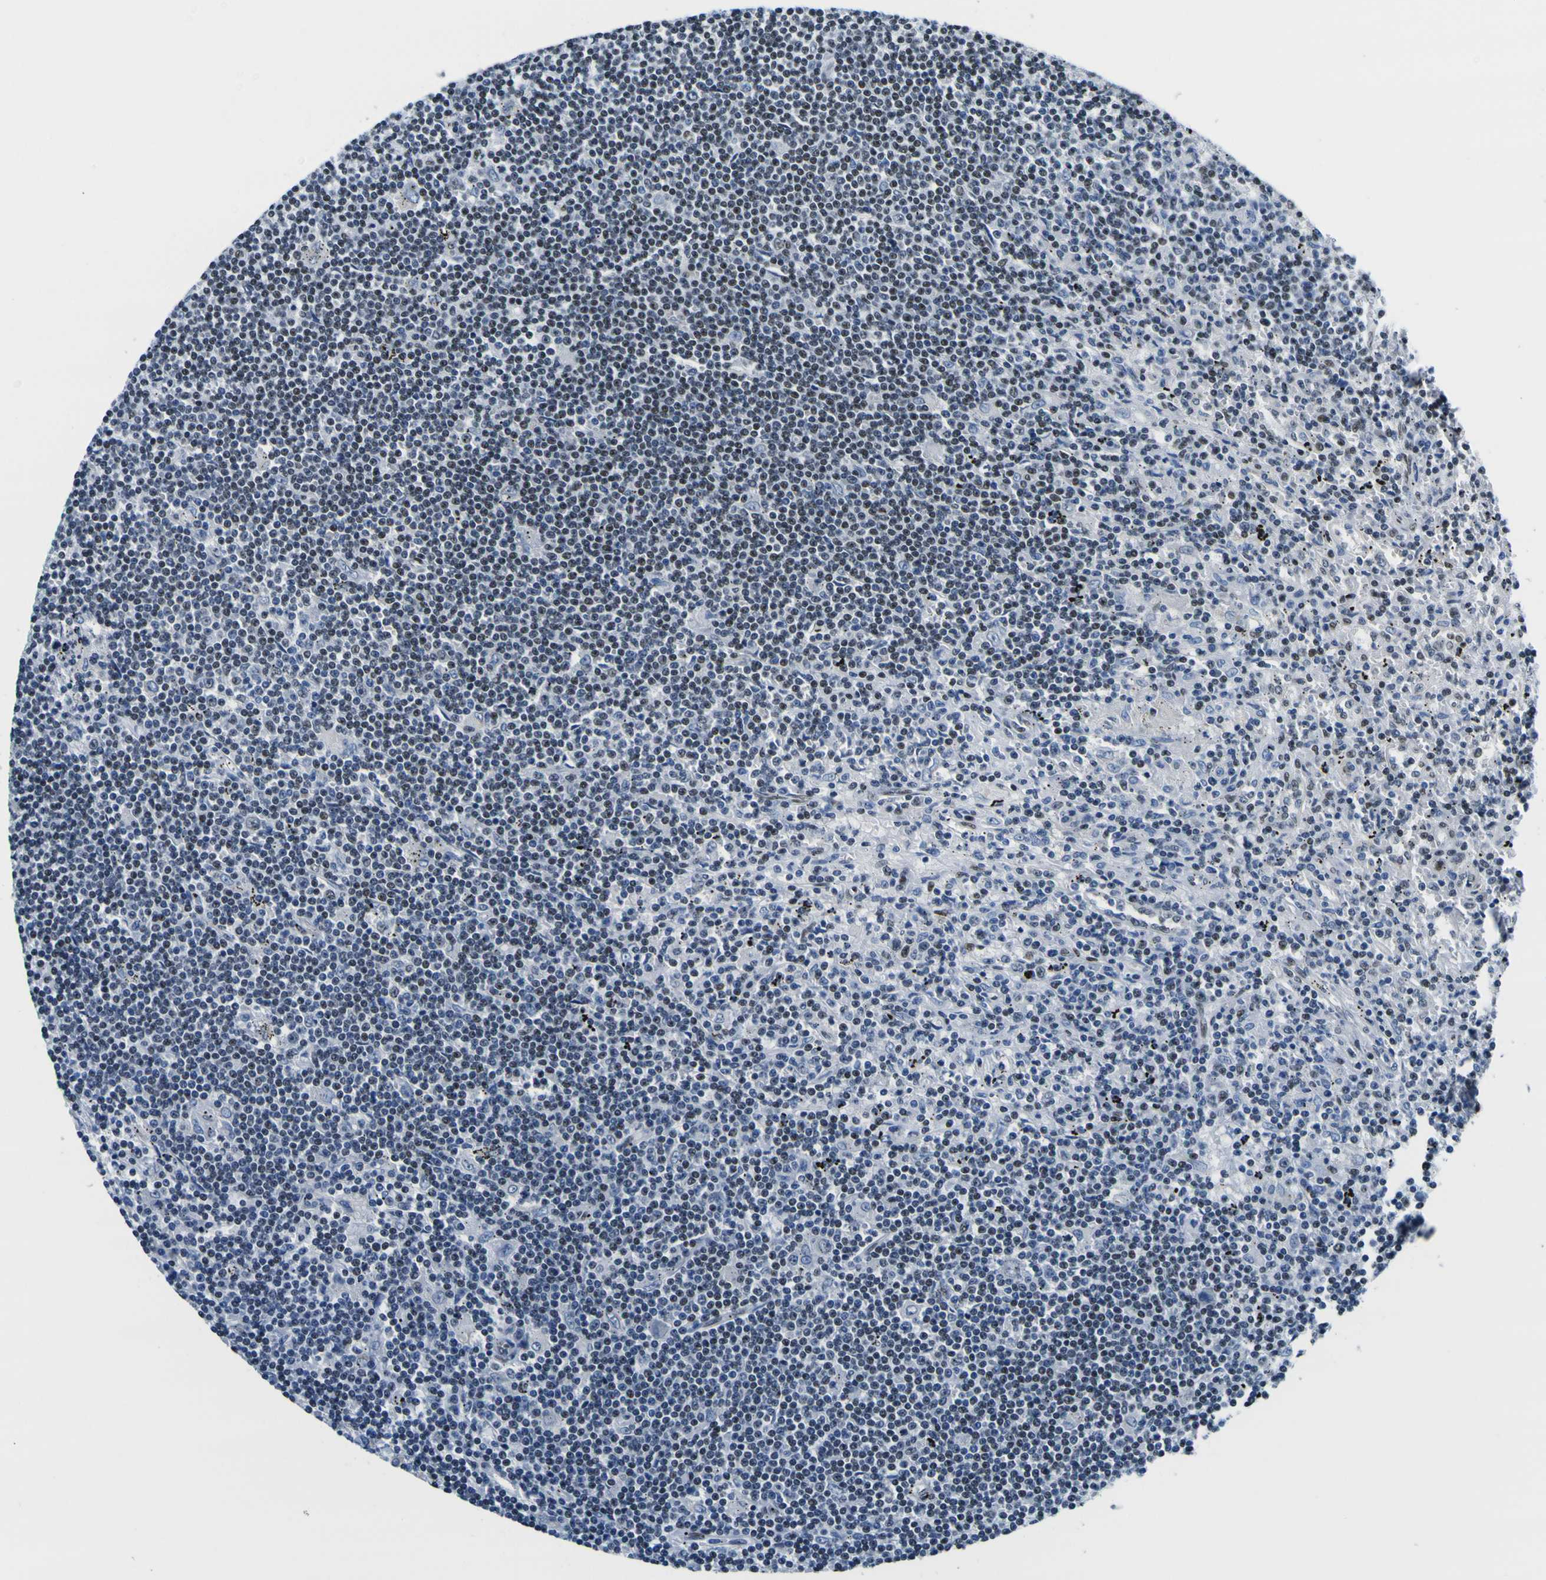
{"staining": {"intensity": "weak", "quantity": "25%-75%", "location": "nuclear"}, "tissue": "lymphoma", "cell_type": "Tumor cells", "image_type": "cancer", "snomed": [{"axis": "morphology", "description": "Malignant lymphoma, non-Hodgkin's type, Low grade"}, {"axis": "topography", "description": "Spleen"}], "caption": "Lymphoma was stained to show a protein in brown. There is low levels of weak nuclear staining in approximately 25%-75% of tumor cells.", "gene": "SP1", "patient": {"sex": "male", "age": 76}}